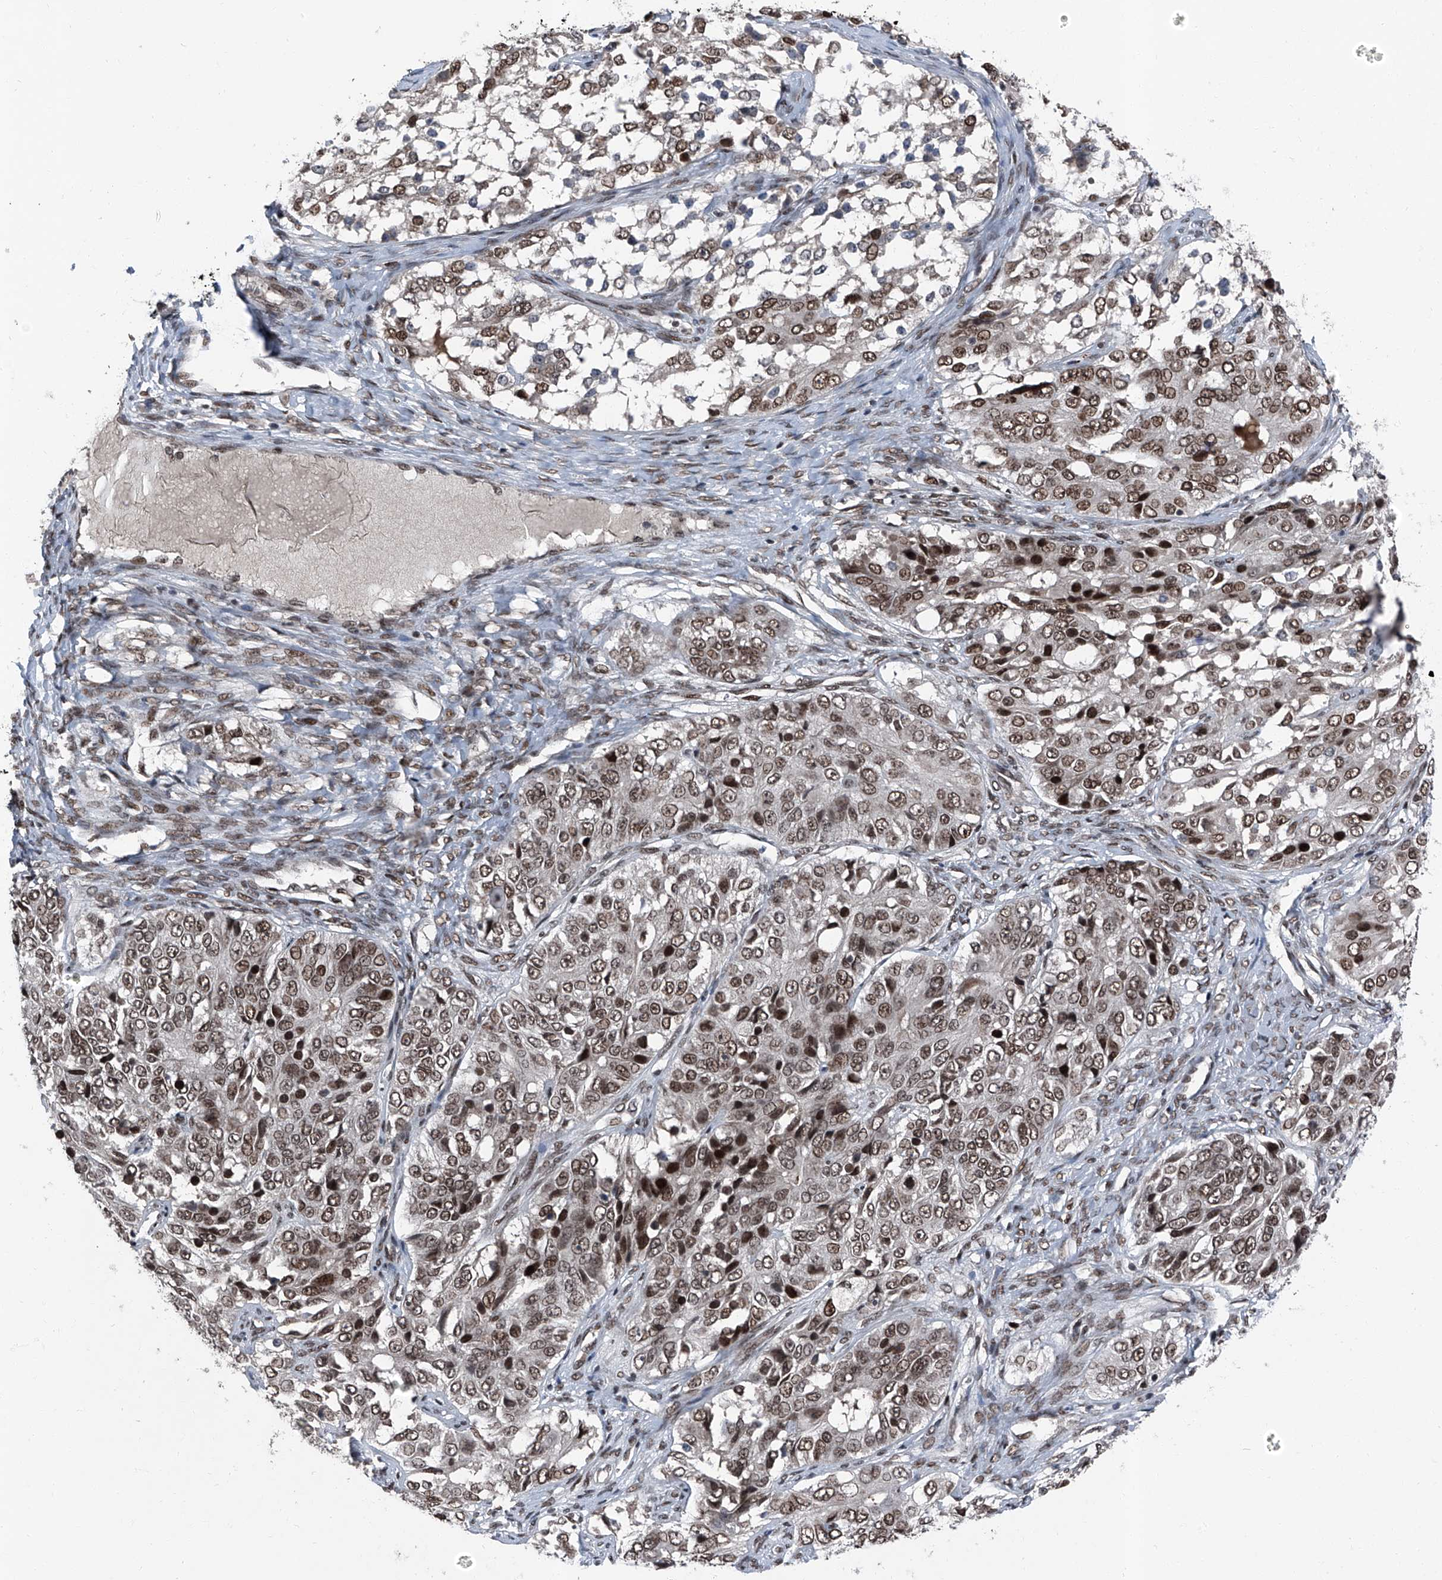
{"staining": {"intensity": "moderate", "quantity": ">75%", "location": "nuclear"}, "tissue": "ovarian cancer", "cell_type": "Tumor cells", "image_type": "cancer", "snomed": [{"axis": "morphology", "description": "Carcinoma, endometroid"}, {"axis": "topography", "description": "Ovary"}], "caption": "DAB (3,3'-diaminobenzidine) immunohistochemical staining of human ovarian endometroid carcinoma reveals moderate nuclear protein positivity in approximately >75% of tumor cells.", "gene": "BMI1", "patient": {"sex": "female", "age": 51}}